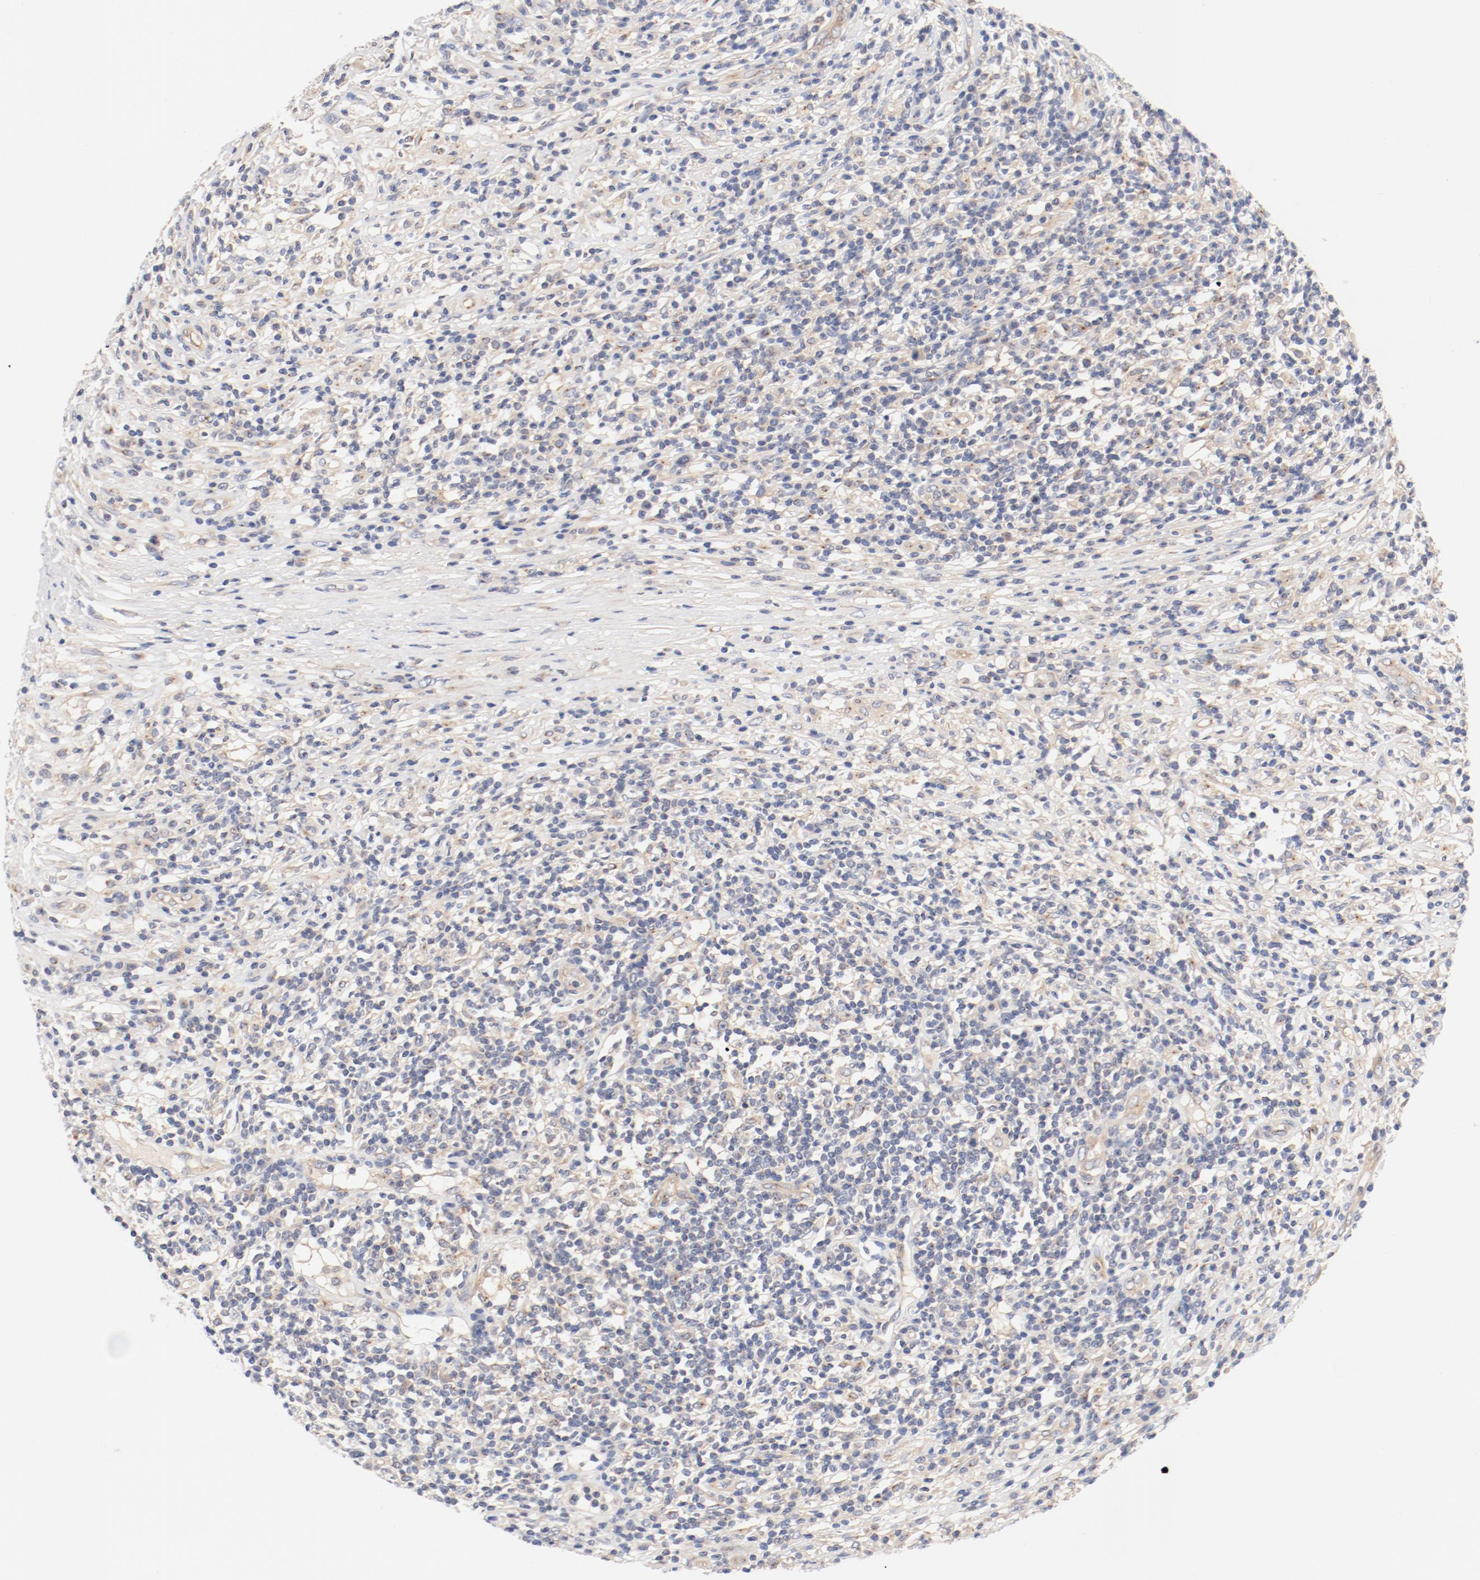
{"staining": {"intensity": "negative", "quantity": "none", "location": "none"}, "tissue": "lymphoma", "cell_type": "Tumor cells", "image_type": "cancer", "snomed": [{"axis": "morphology", "description": "Malignant lymphoma, non-Hodgkin's type, High grade"}, {"axis": "topography", "description": "Lymph node"}], "caption": "Immunohistochemistry image of malignant lymphoma, non-Hodgkin's type (high-grade) stained for a protein (brown), which demonstrates no expression in tumor cells.", "gene": "DYNC1H1", "patient": {"sex": "female", "age": 84}}